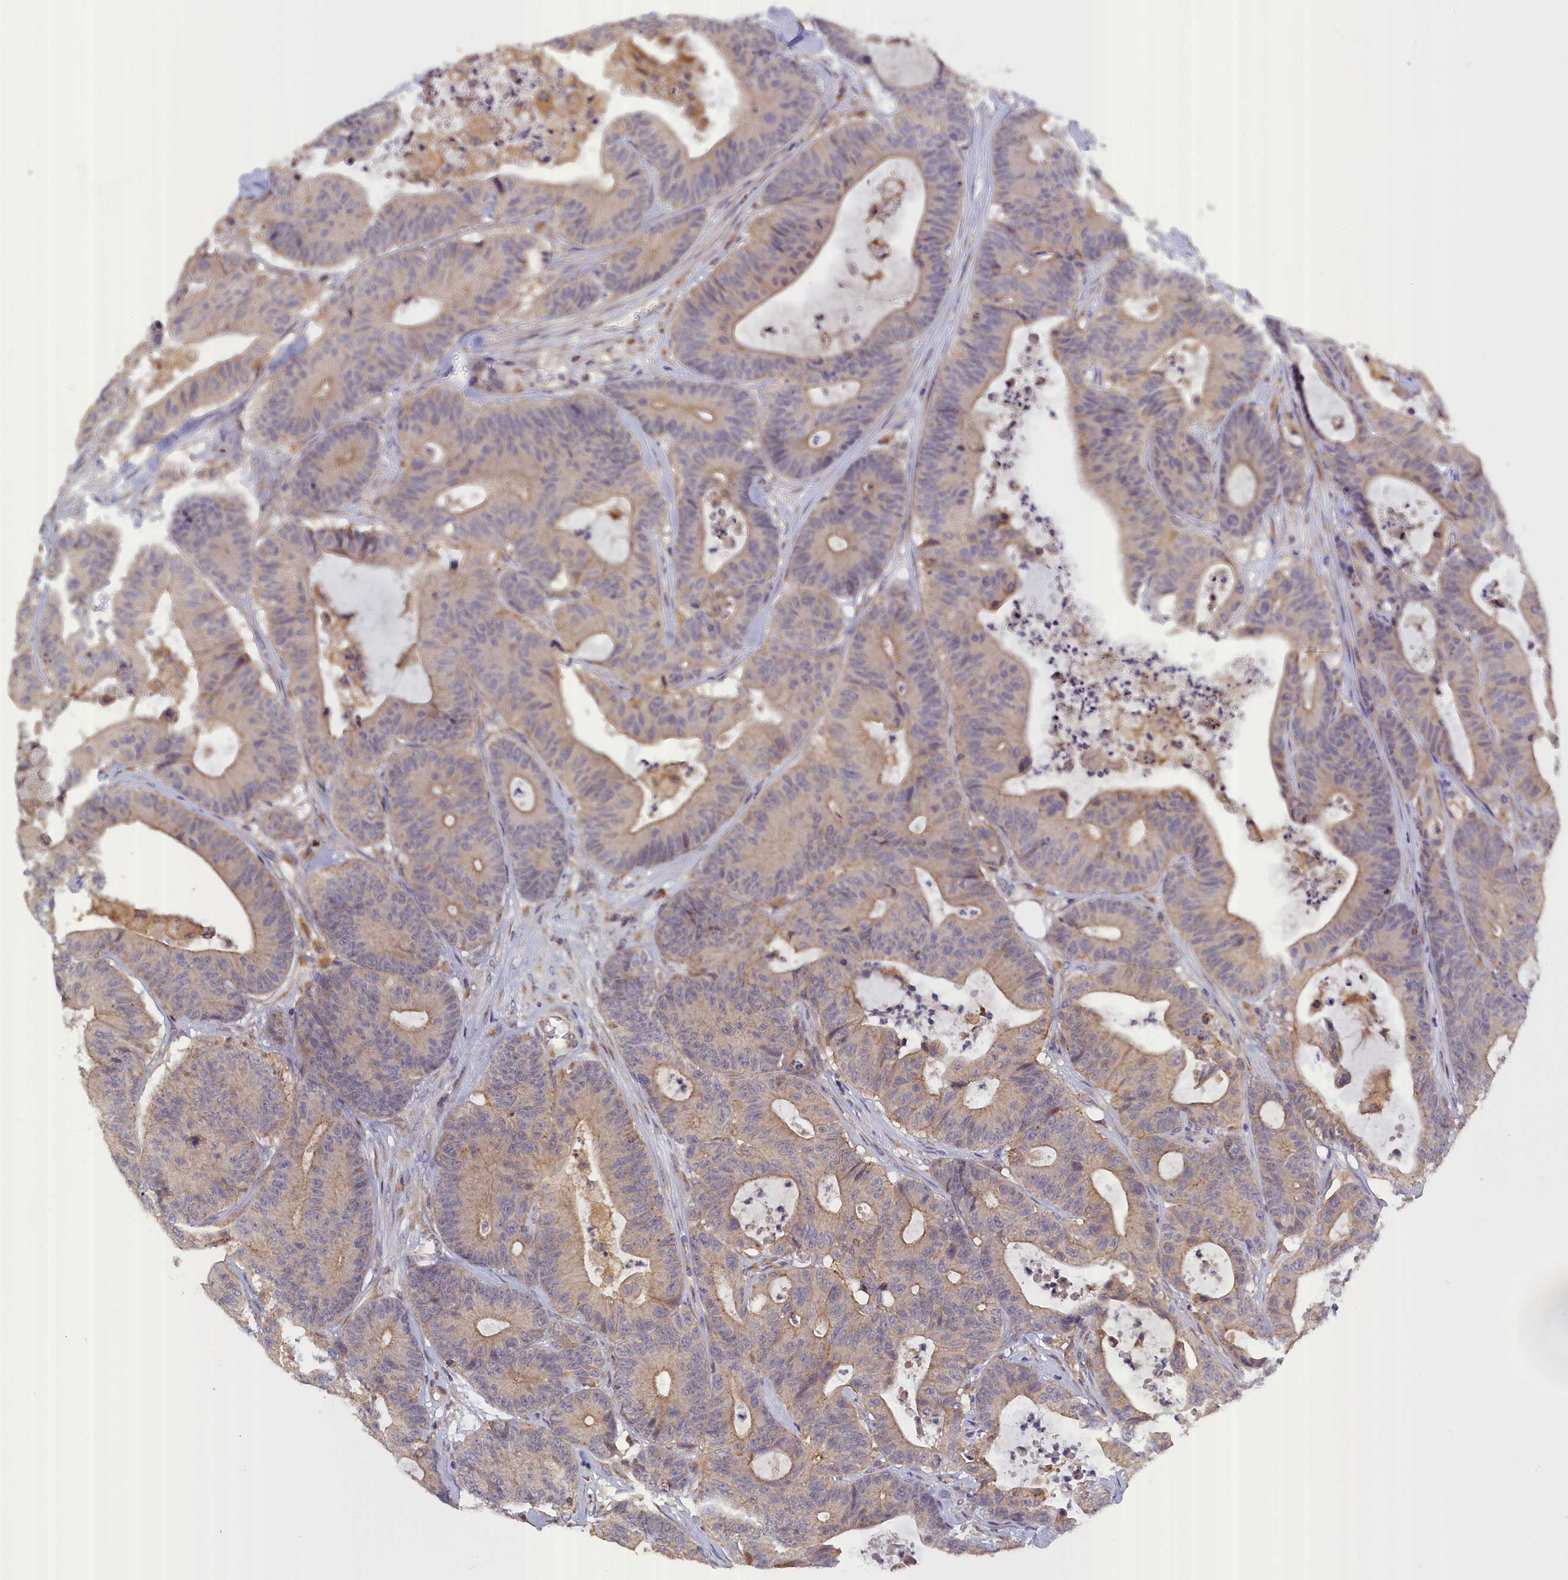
{"staining": {"intensity": "weak", "quantity": "25%-75%", "location": "cytoplasmic/membranous"}, "tissue": "colorectal cancer", "cell_type": "Tumor cells", "image_type": "cancer", "snomed": [{"axis": "morphology", "description": "Adenocarcinoma, NOS"}, {"axis": "topography", "description": "Colon"}], "caption": "The immunohistochemical stain highlights weak cytoplasmic/membranous positivity in tumor cells of adenocarcinoma (colorectal) tissue.", "gene": "COL19A1", "patient": {"sex": "female", "age": 84}}